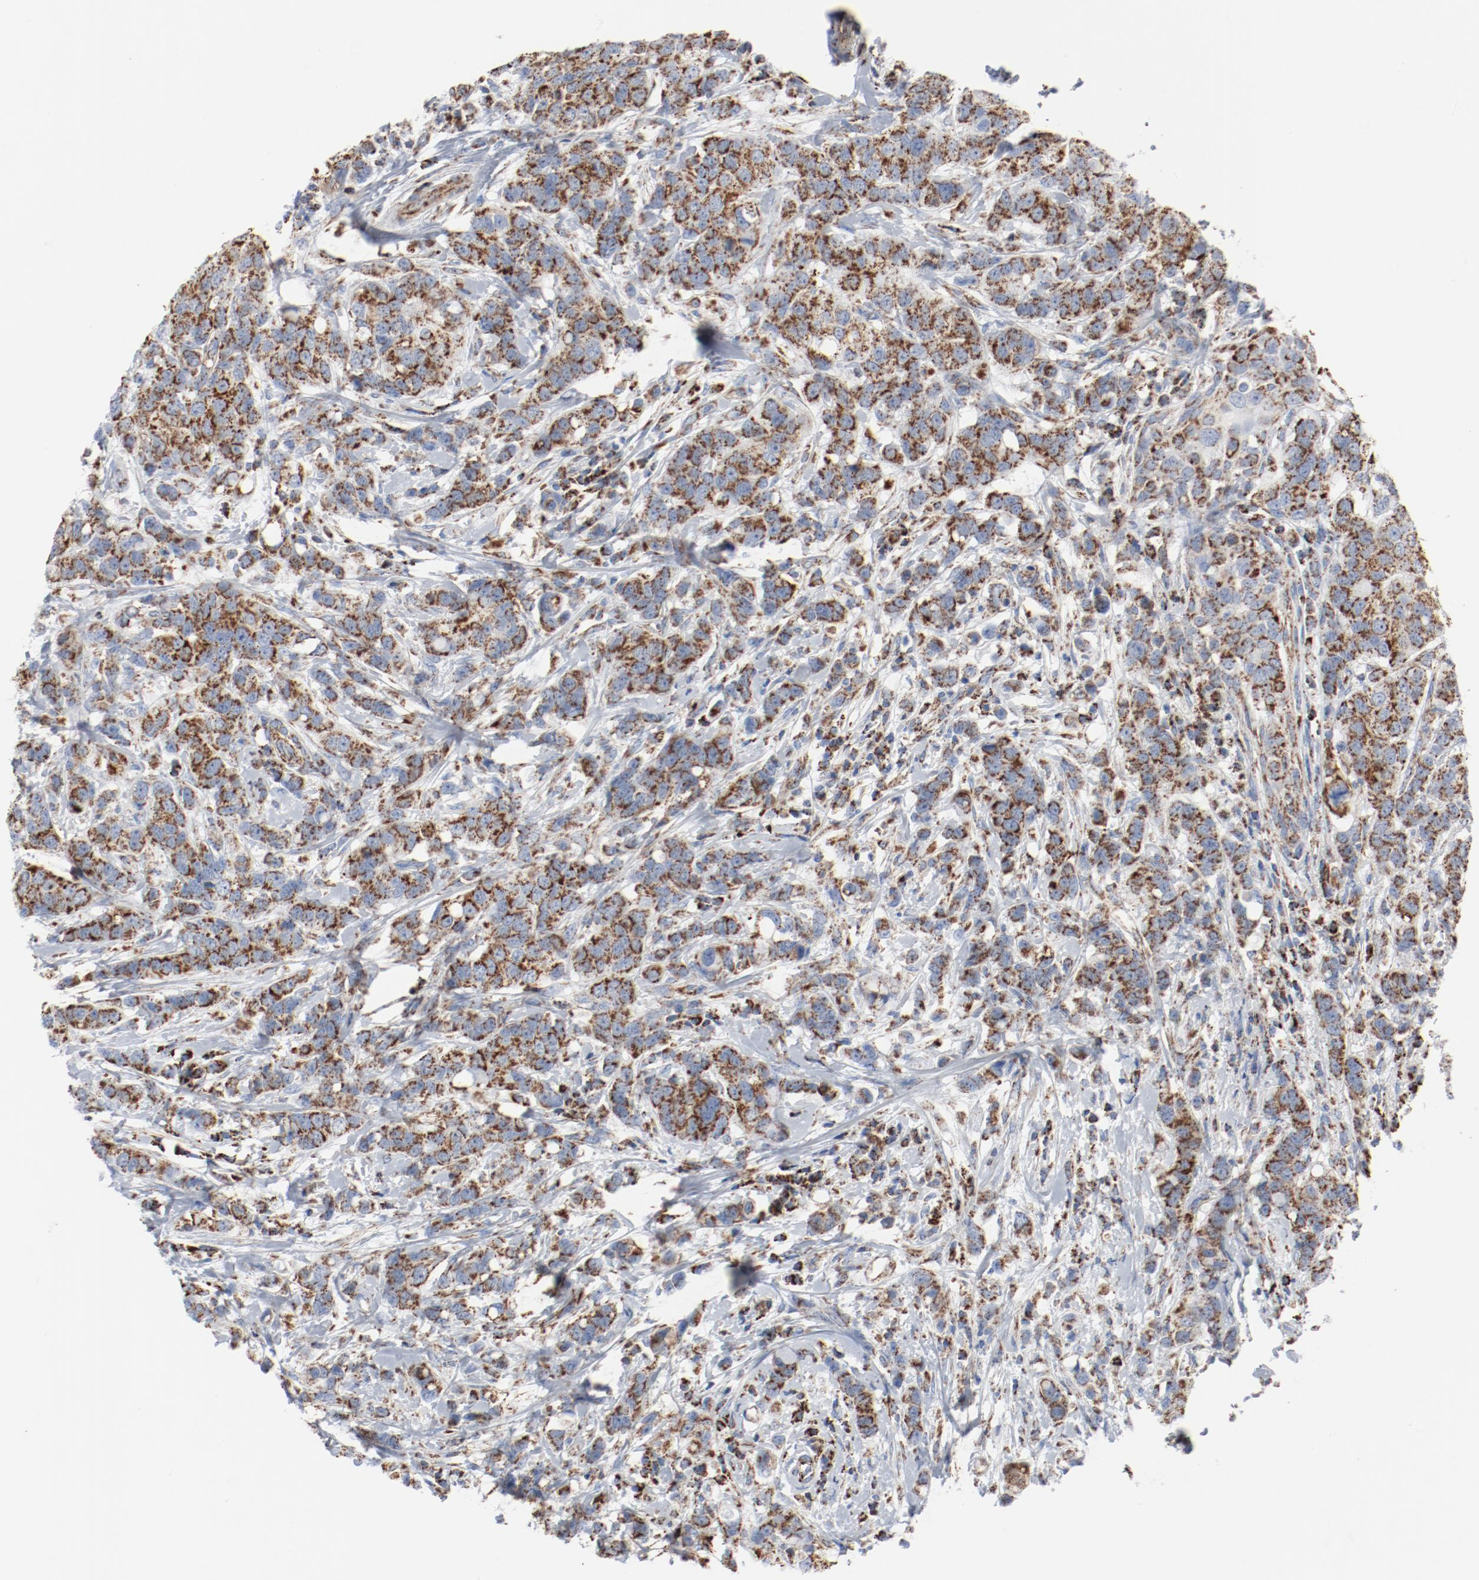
{"staining": {"intensity": "moderate", "quantity": ">75%", "location": "cytoplasmic/membranous"}, "tissue": "breast cancer", "cell_type": "Tumor cells", "image_type": "cancer", "snomed": [{"axis": "morphology", "description": "Duct carcinoma"}, {"axis": "topography", "description": "Breast"}], "caption": "Moderate cytoplasmic/membranous expression is appreciated in approximately >75% of tumor cells in breast intraductal carcinoma. (Brightfield microscopy of DAB IHC at high magnification).", "gene": "NDUFB8", "patient": {"sex": "female", "age": 27}}